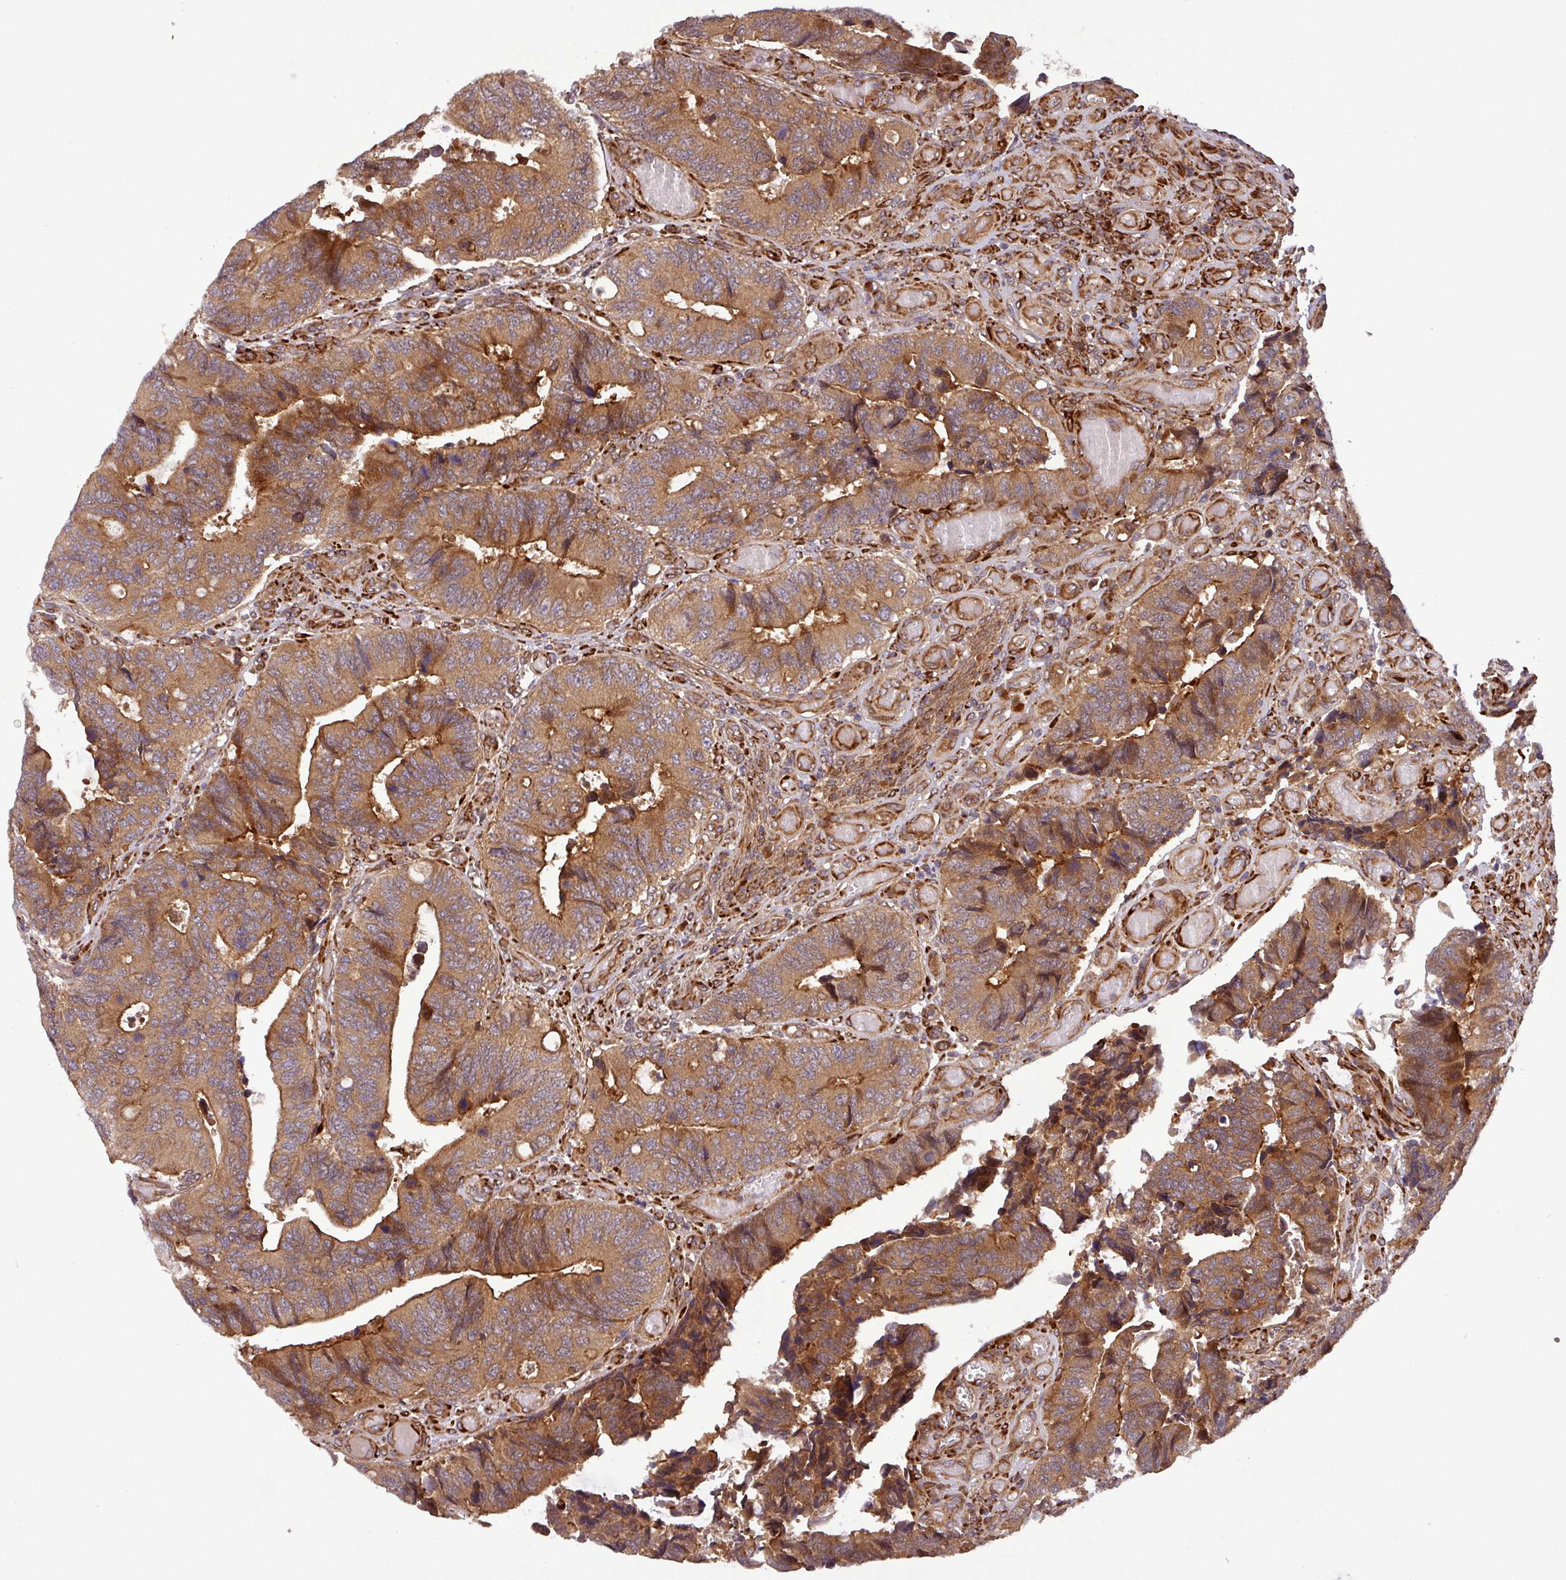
{"staining": {"intensity": "strong", "quantity": ">75%", "location": "cytoplasmic/membranous"}, "tissue": "colorectal cancer", "cell_type": "Tumor cells", "image_type": "cancer", "snomed": [{"axis": "morphology", "description": "Adenocarcinoma, NOS"}, {"axis": "topography", "description": "Colon"}], "caption": "A photomicrograph of human colorectal adenocarcinoma stained for a protein displays strong cytoplasmic/membranous brown staining in tumor cells. (Brightfield microscopy of DAB IHC at high magnification).", "gene": "ART1", "patient": {"sex": "male", "age": 87}}